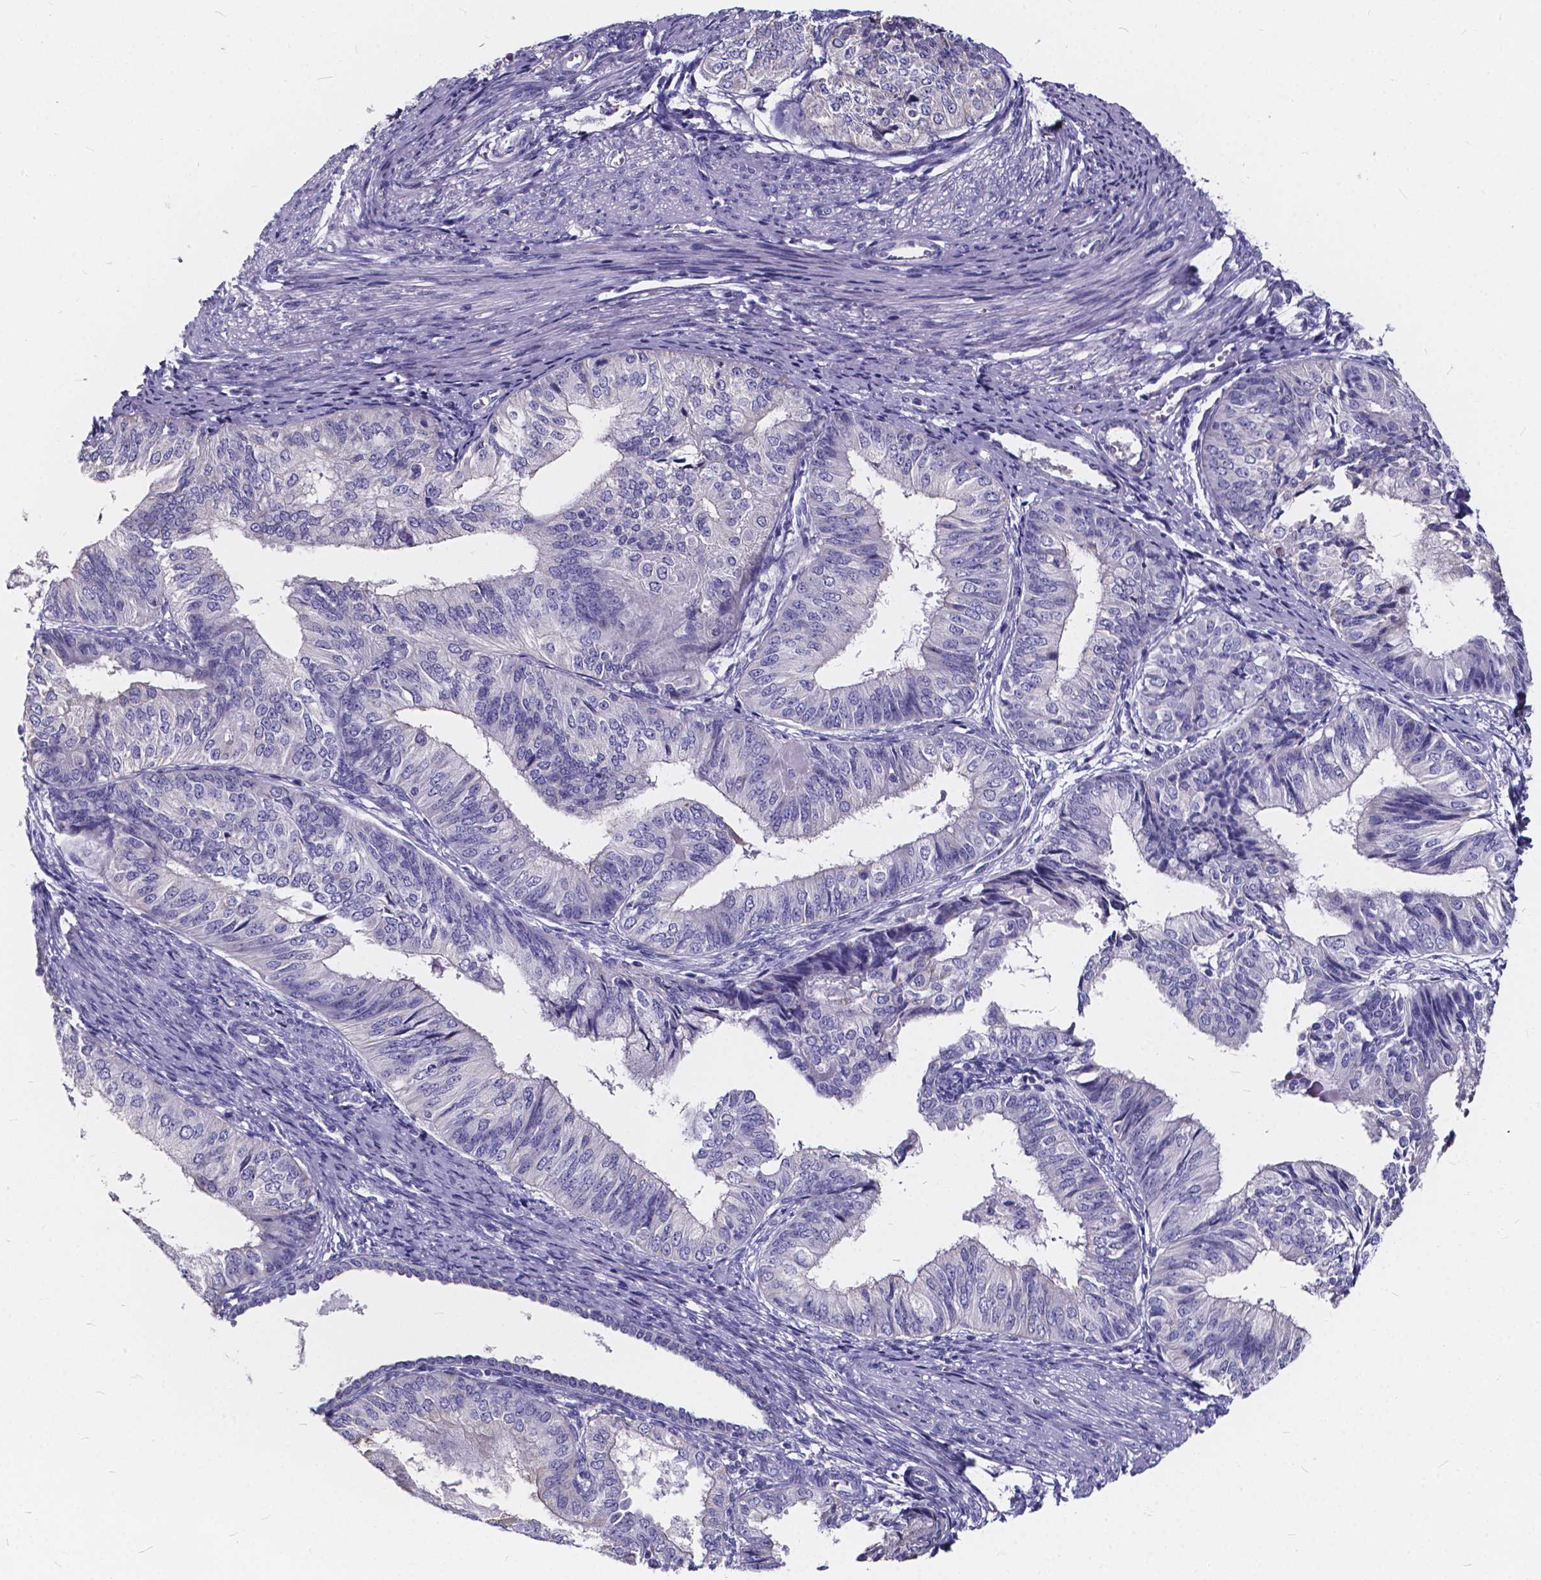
{"staining": {"intensity": "negative", "quantity": "none", "location": "none"}, "tissue": "endometrial cancer", "cell_type": "Tumor cells", "image_type": "cancer", "snomed": [{"axis": "morphology", "description": "Adenocarcinoma, NOS"}, {"axis": "topography", "description": "Endometrium"}], "caption": "This is an IHC photomicrograph of human endometrial cancer (adenocarcinoma). There is no expression in tumor cells.", "gene": "SPEF2", "patient": {"sex": "female", "age": 58}}